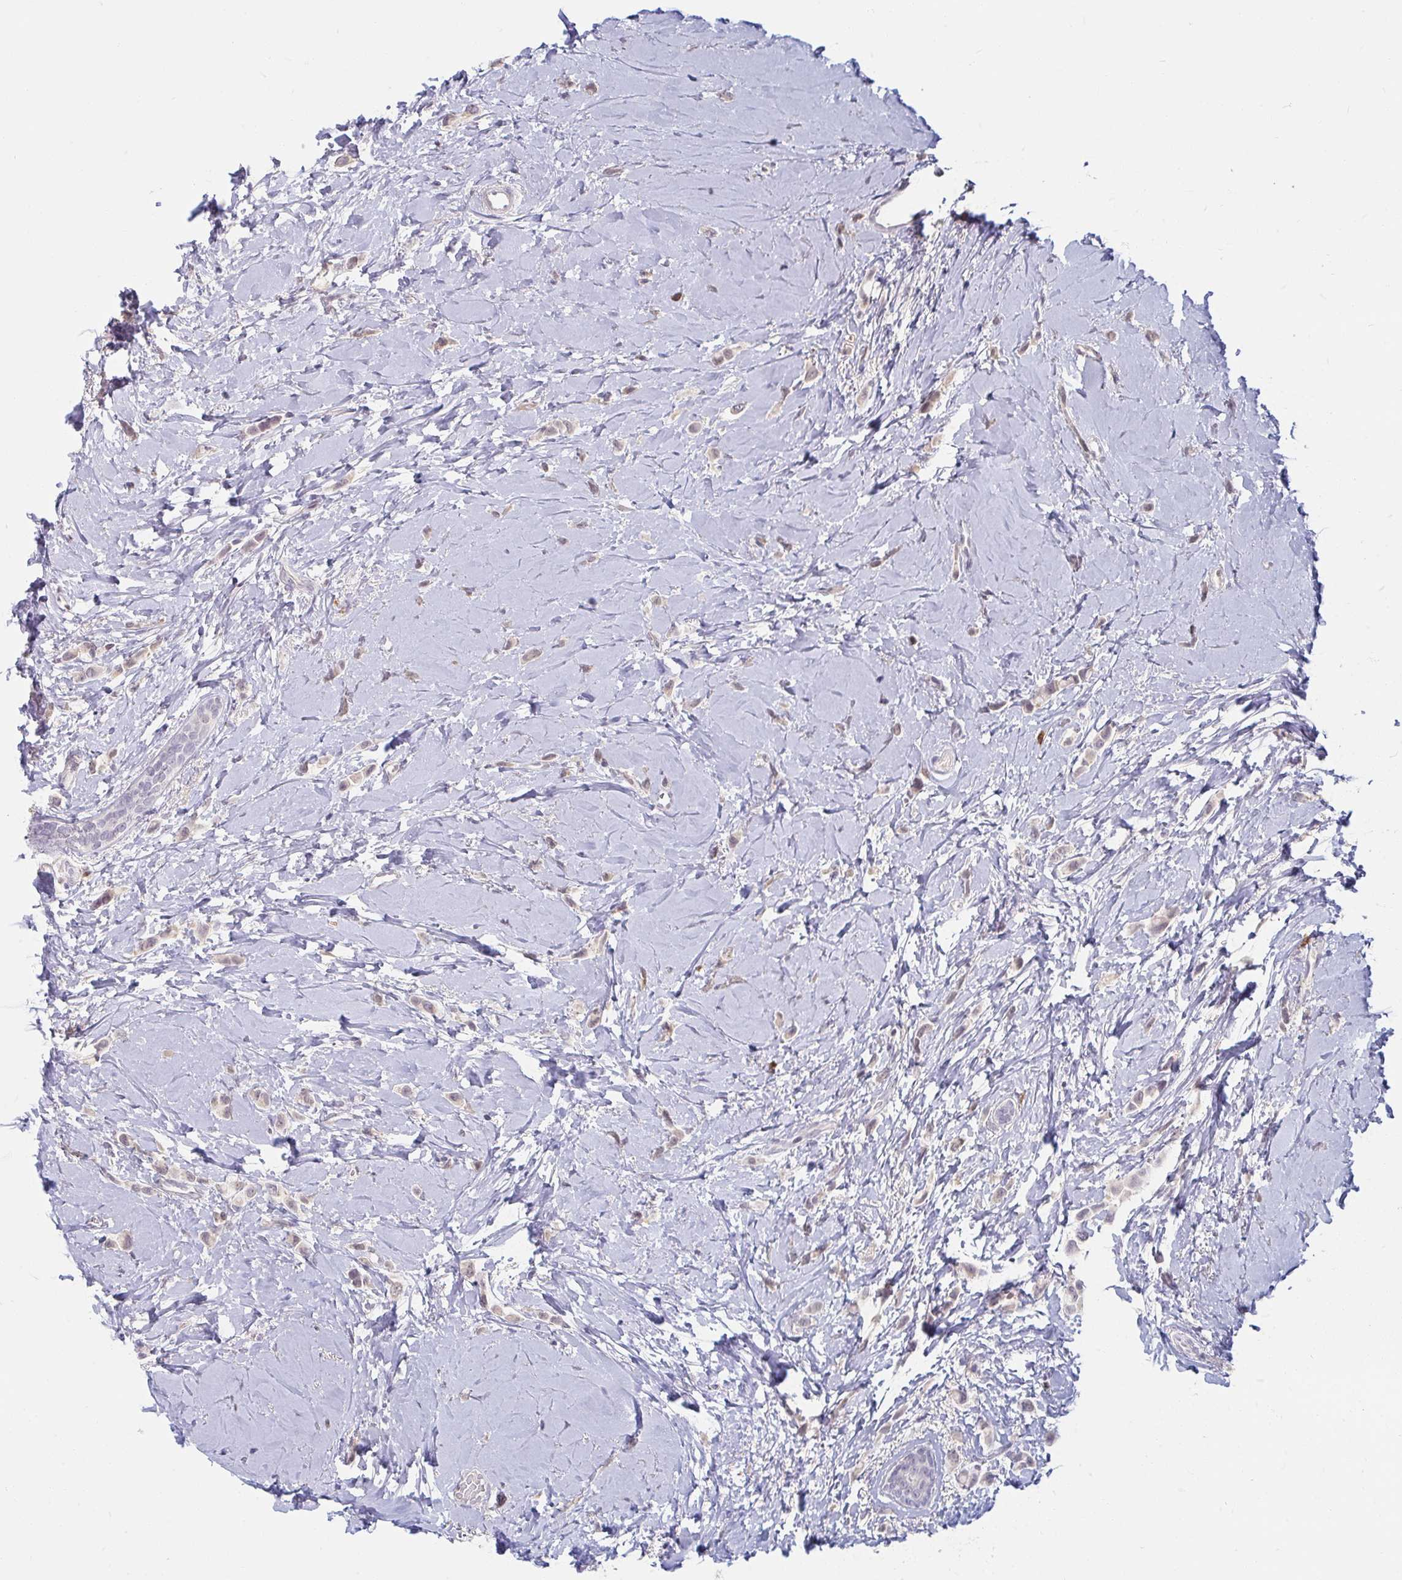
{"staining": {"intensity": "negative", "quantity": "none", "location": "none"}, "tissue": "breast cancer", "cell_type": "Tumor cells", "image_type": "cancer", "snomed": [{"axis": "morphology", "description": "Lobular carcinoma"}, {"axis": "topography", "description": "Breast"}], "caption": "IHC photomicrograph of lobular carcinoma (breast) stained for a protein (brown), which shows no staining in tumor cells.", "gene": "DDN", "patient": {"sex": "female", "age": 66}}